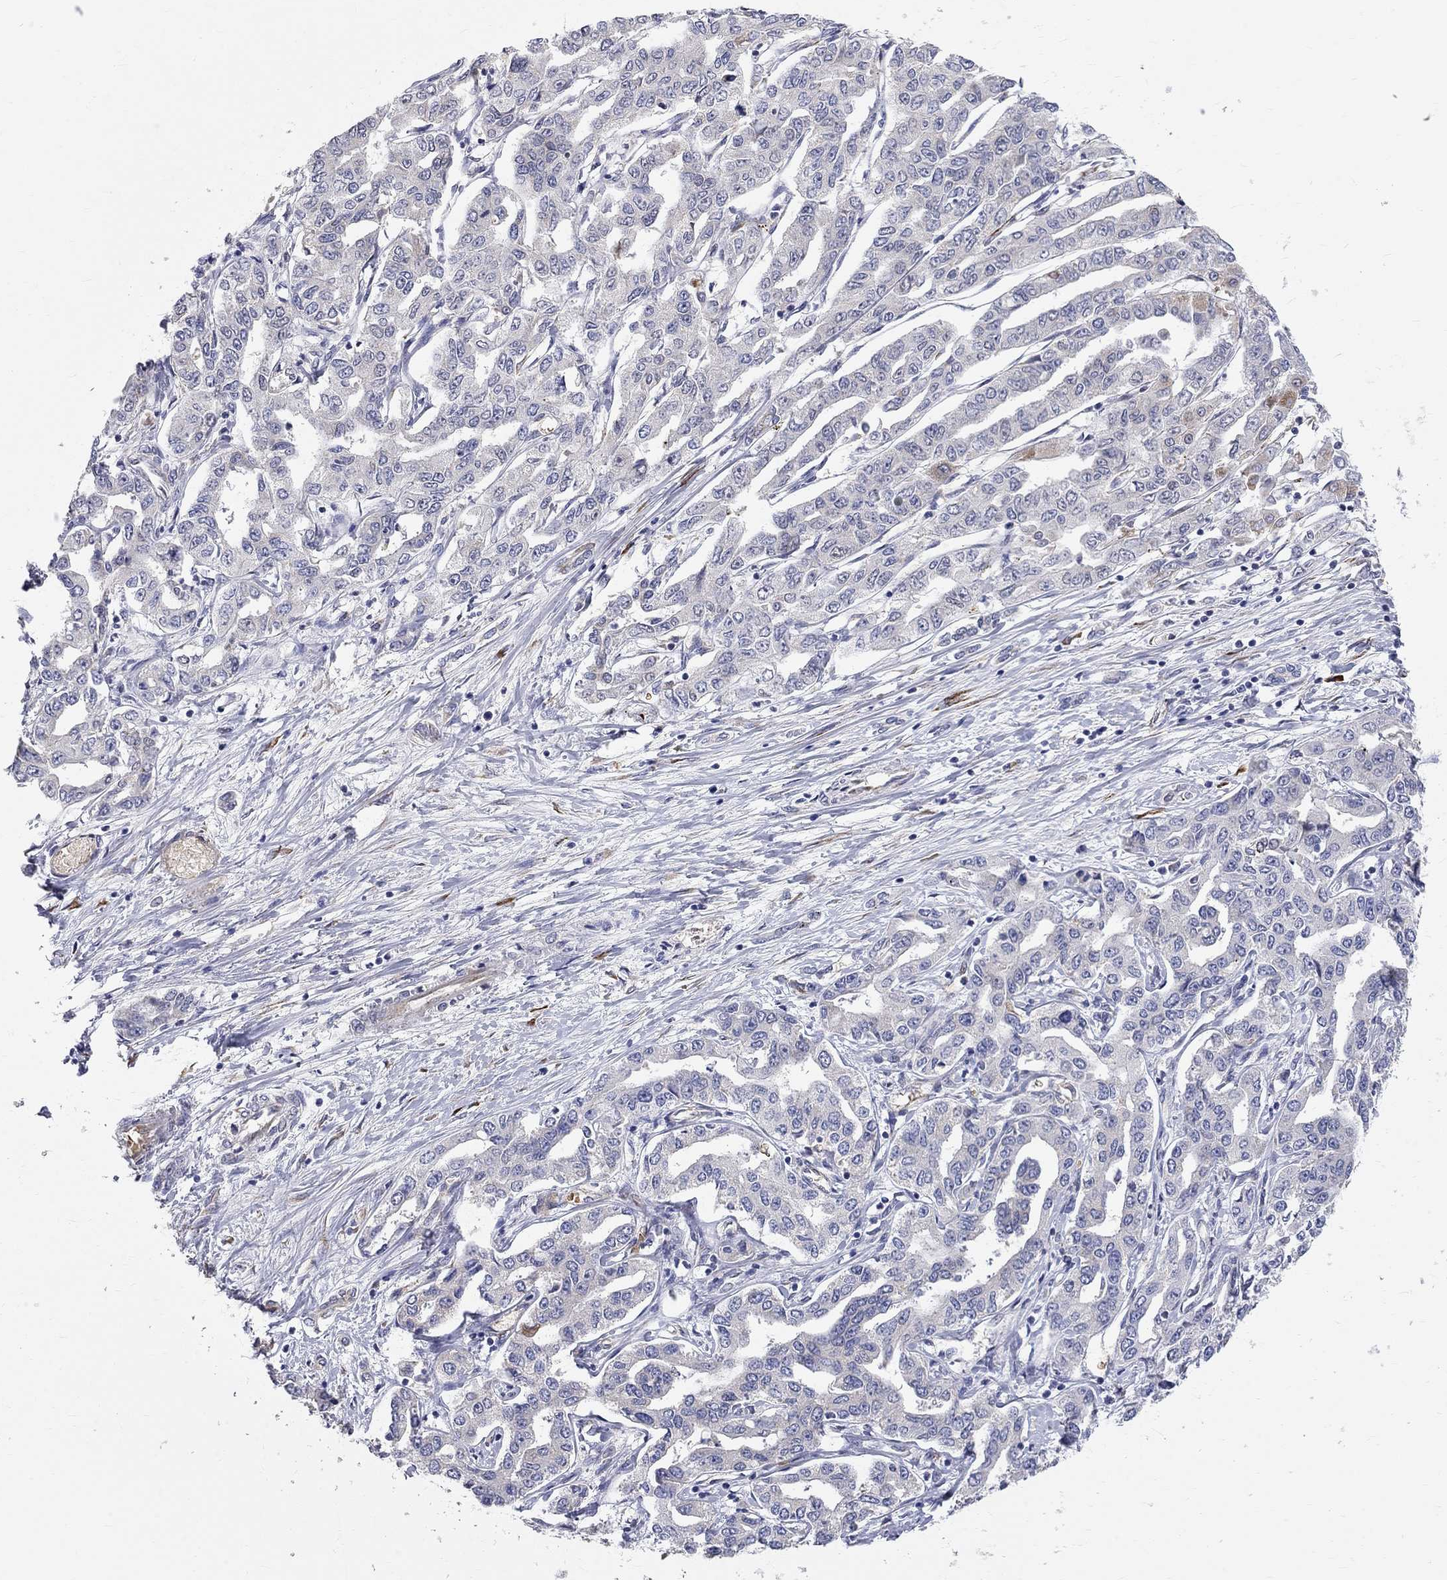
{"staining": {"intensity": "moderate", "quantity": "<25%", "location": "cytoplasmic/membranous"}, "tissue": "liver cancer", "cell_type": "Tumor cells", "image_type": "cancer", "snomed": [{"axis": "morphology", "description": "Cholangiocarcinoma"}, {"axis": "topography", "description": "Liver"}], "caption": "IHC photomicrograph of neoplastic tissue: liver cholangiocarcinoma stained using immunohistochemistry displays low levels of moderate protein expression localized specifically in the cytoplasmic/membranous of tumor cells, appearing as a cytoplasmic/membranous brown color.", "gene": "CASTOR1", "patient": {"sex": "male", "age": 59}}